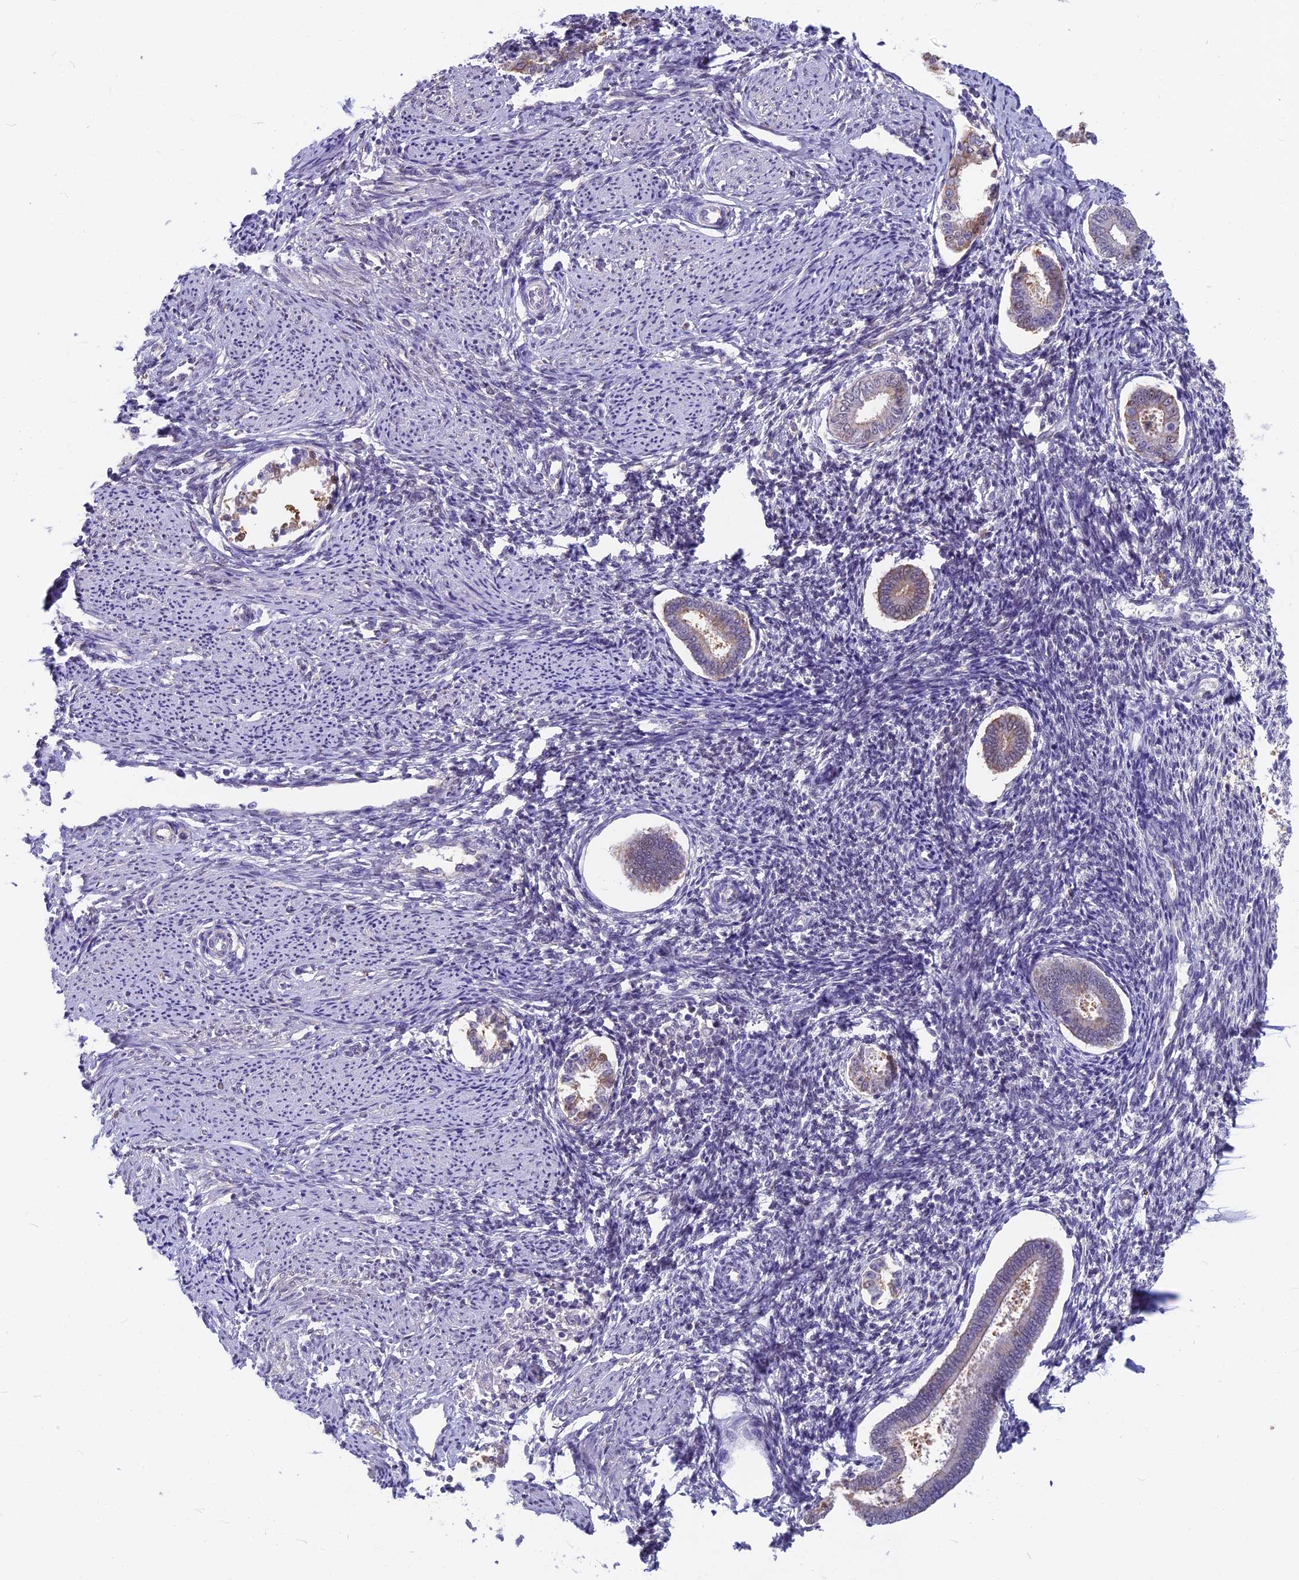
{"staining": {"intensity": "negative", "quantity": "none", "location": "none"}, "tissue": "endometrium", "cell_type": "Cells in endometrial stroma", "image_type": "normal", "snomed": [{"axis": "morphology", "description": "Normal tissue, NOS"}, {"axis": "topography", "description": "Endometrium"}], "caption": "This is an immunohistochemistry (IHC) image of unremarkable human endometrium. There is no expression in cells in endometrial stroma.", "gene": "SNAP91", "patient": {"sex": "female", "age": 56}}